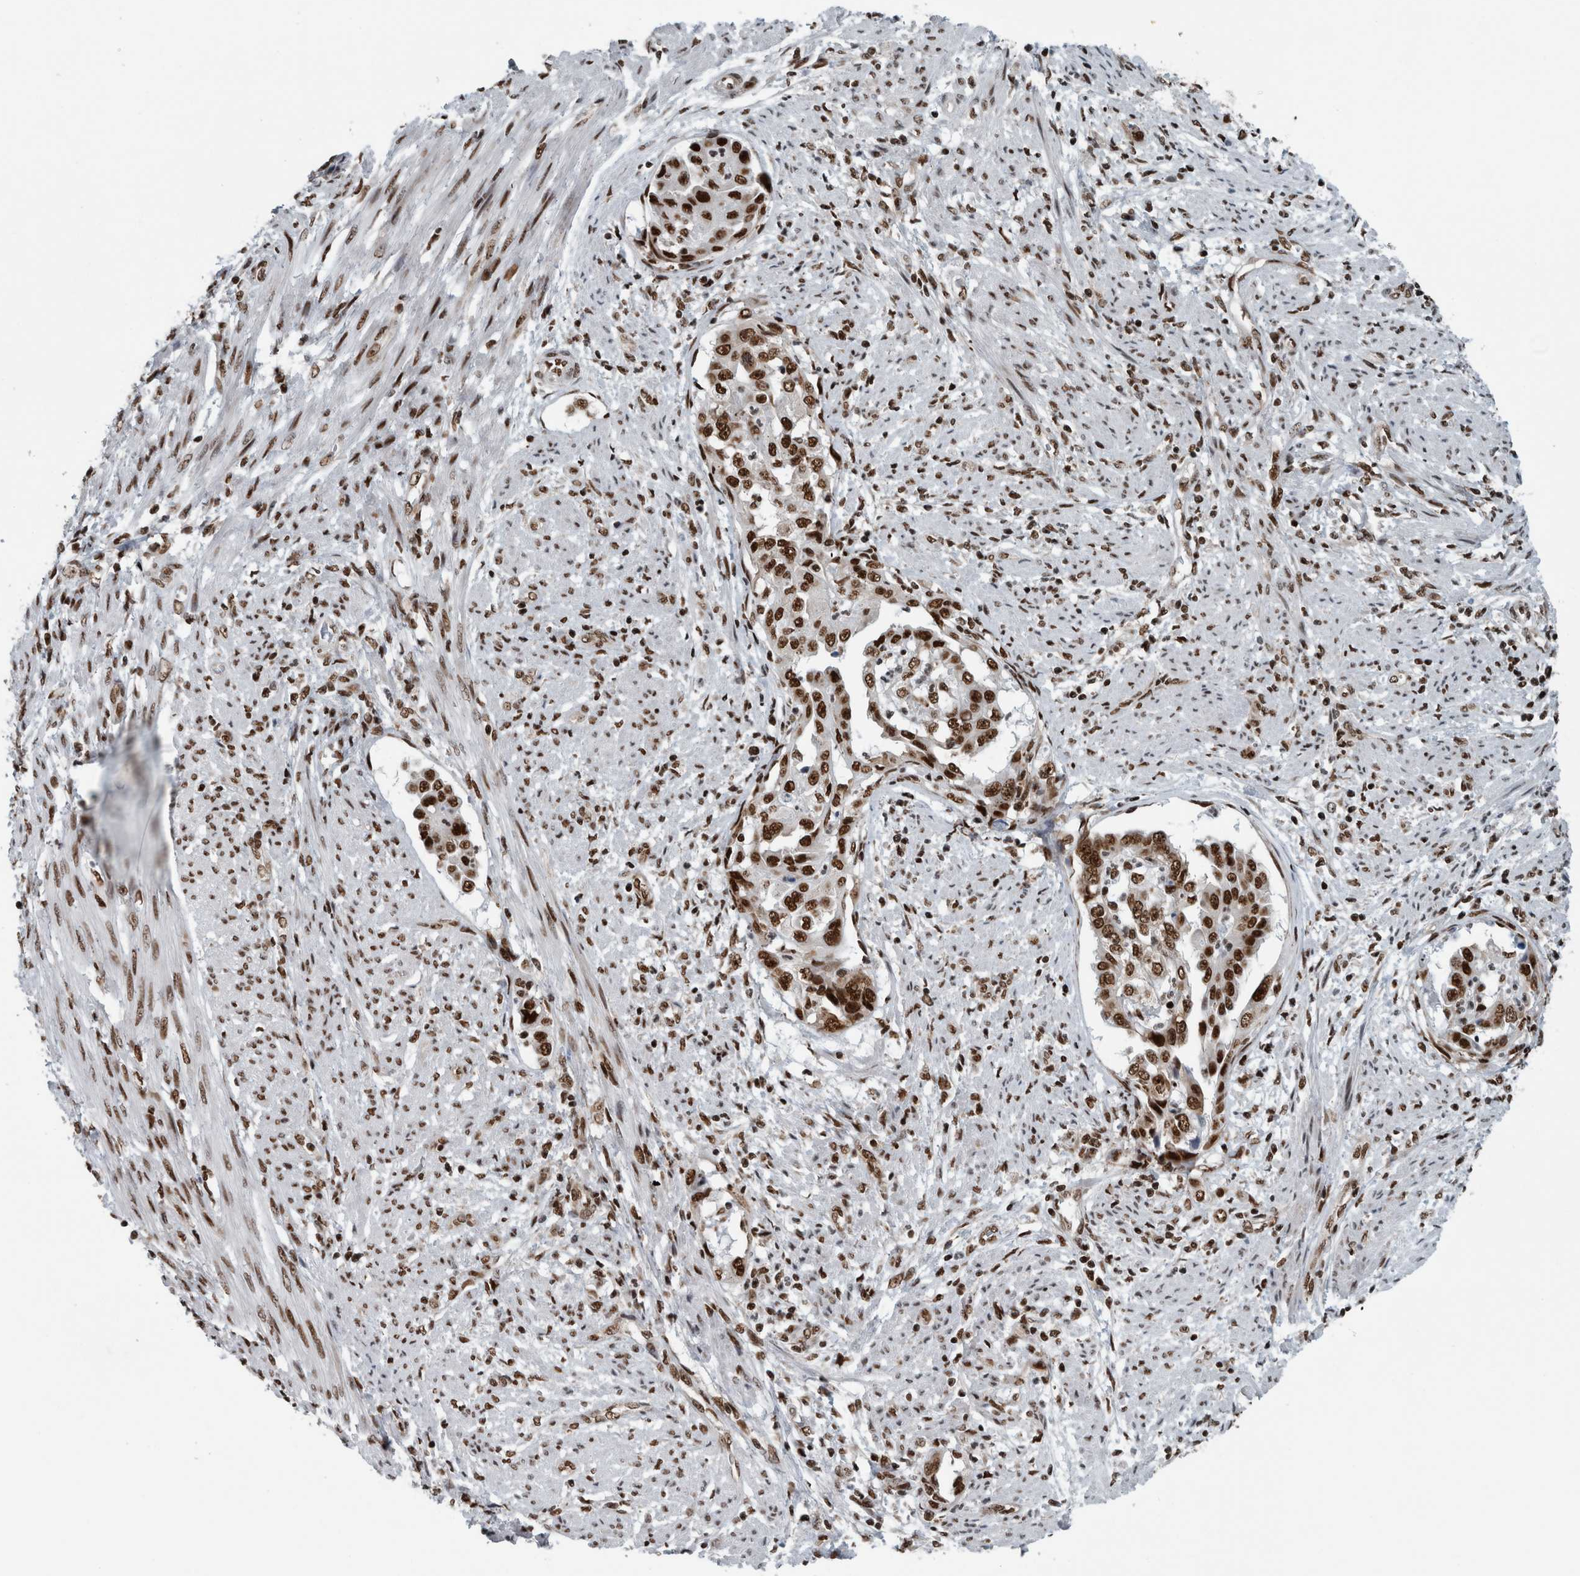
{"staining": {"intensity": "strong", "quantity": ">75%", "location": "nuclear"}, "tissue": "endometrial cancer", "cell_type": "Tumor cells", "image_type": "cancer", "snomed": [{"axis": "morphology", "description": "Adenocarcinoma, NOS"}, {"axis": "topography", "description": "Endometrium"}], "caption": "Approximately >75% of tumor cells in endometrial cancer (adenocarcinoma) reveal strong nuclear protein staining as visualized by brown immunohistochemical staining.", "gene": "DNMT3A", "patient": {"sex": "female", "age": 85}}